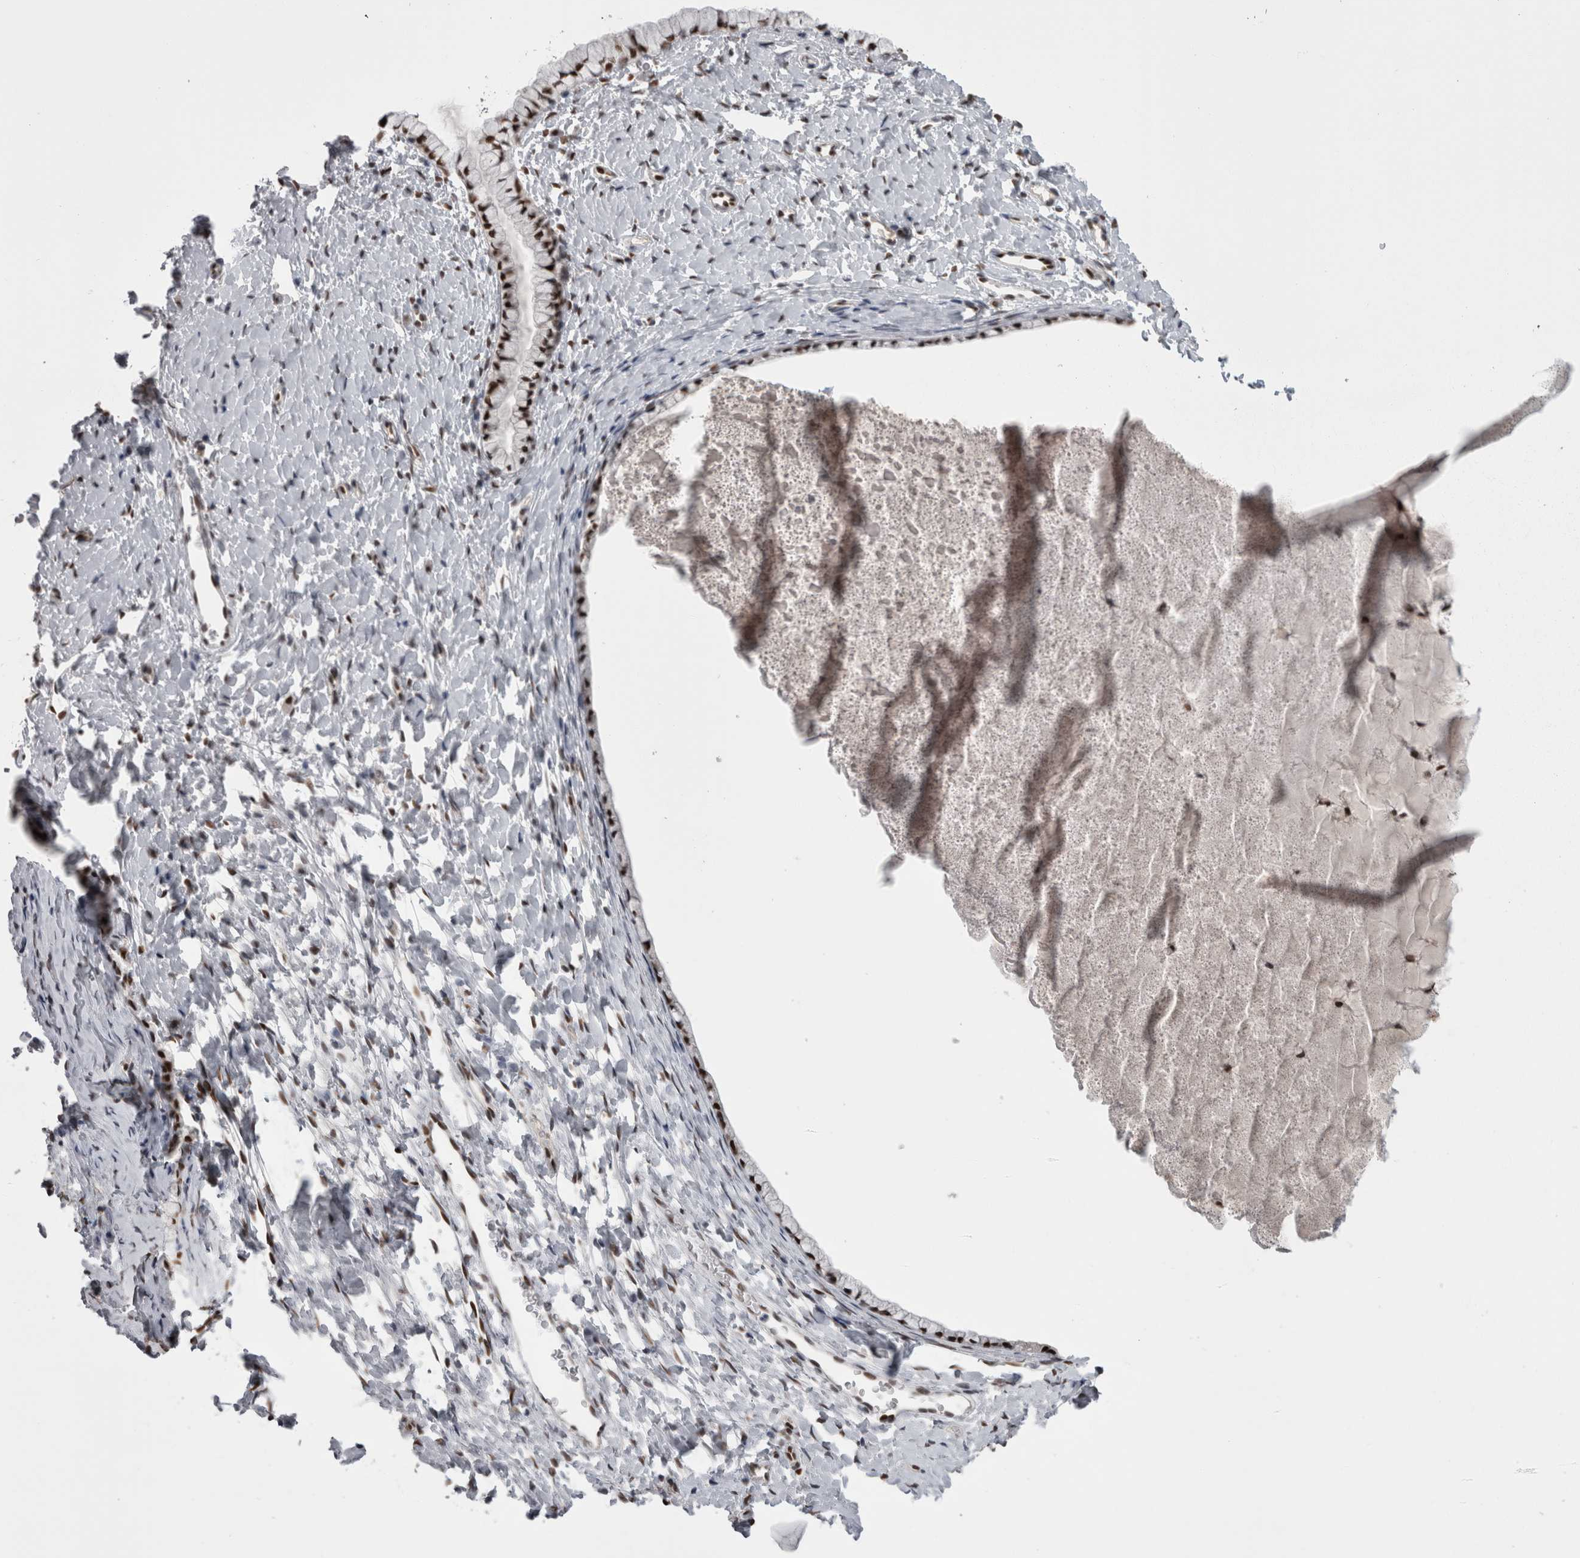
{"staining": {"intensity": "strong", "quantity": ">75%", "location": "nuclear"}, "tissue": "cervix", "cell_type": "Glandular cells", "image_type": "normal", "snomed": [{"axis": "morphology", "description": "Normal tissue, NOS"}, {"axis": "topography", "description": "Cervix"}], "caption": "Benign cervix was stained to show a protein in brown. There is high levels of strong nuclear positivity in approximately >75% of glandular cells. (Brightfield microscopy of DAB IHC at high magnification).", "gene": "C1orf54", "patient": {"sex": "female", "age": 72}}